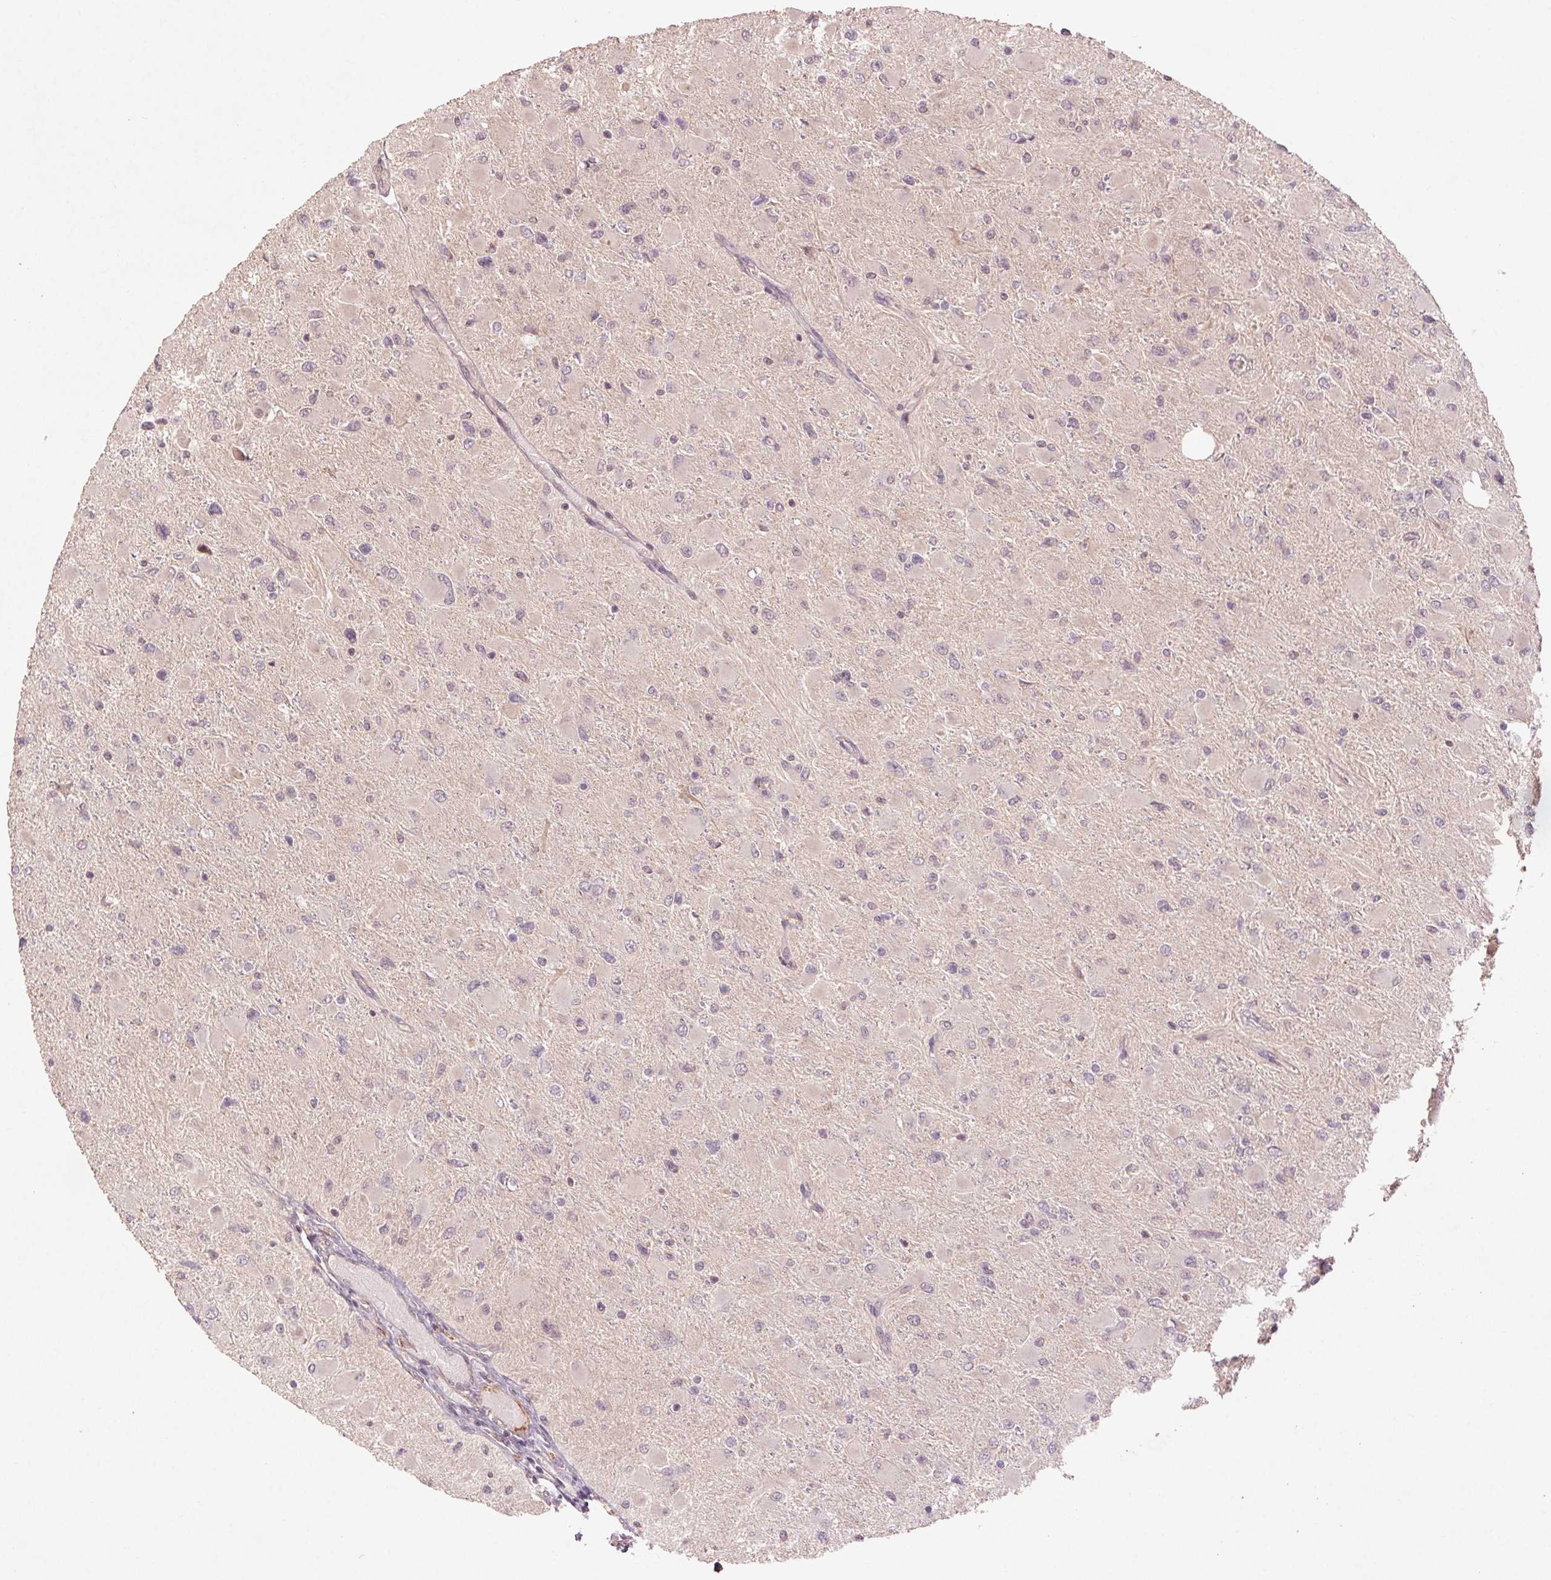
{"staining": {"intensity": "negative", "quantity": "none", "location": "none"}, "tissue": "glioma", "cell_type": "Tumor cells", "image_type": "cancer", "snomed": [{"axis": "morphology", "description": "Glioma, malignant, High grade"}, {"axis": "topography", "description": "Cerebral cortex"}], "caption": "High magnification brightfield microscopy of malignant high-grade glioma stained with DAB (3,3'-diaminobenzidine) (brown) and counterstained with hematoxylin (blue): tumor cells show no significant staining. (DAB (3,3'-diaminobenzidine) IHC visualized using brightfield microscopy, high magnification).", "gene": "SMLR1", "patient": {"sex": "female", "age": 36}}